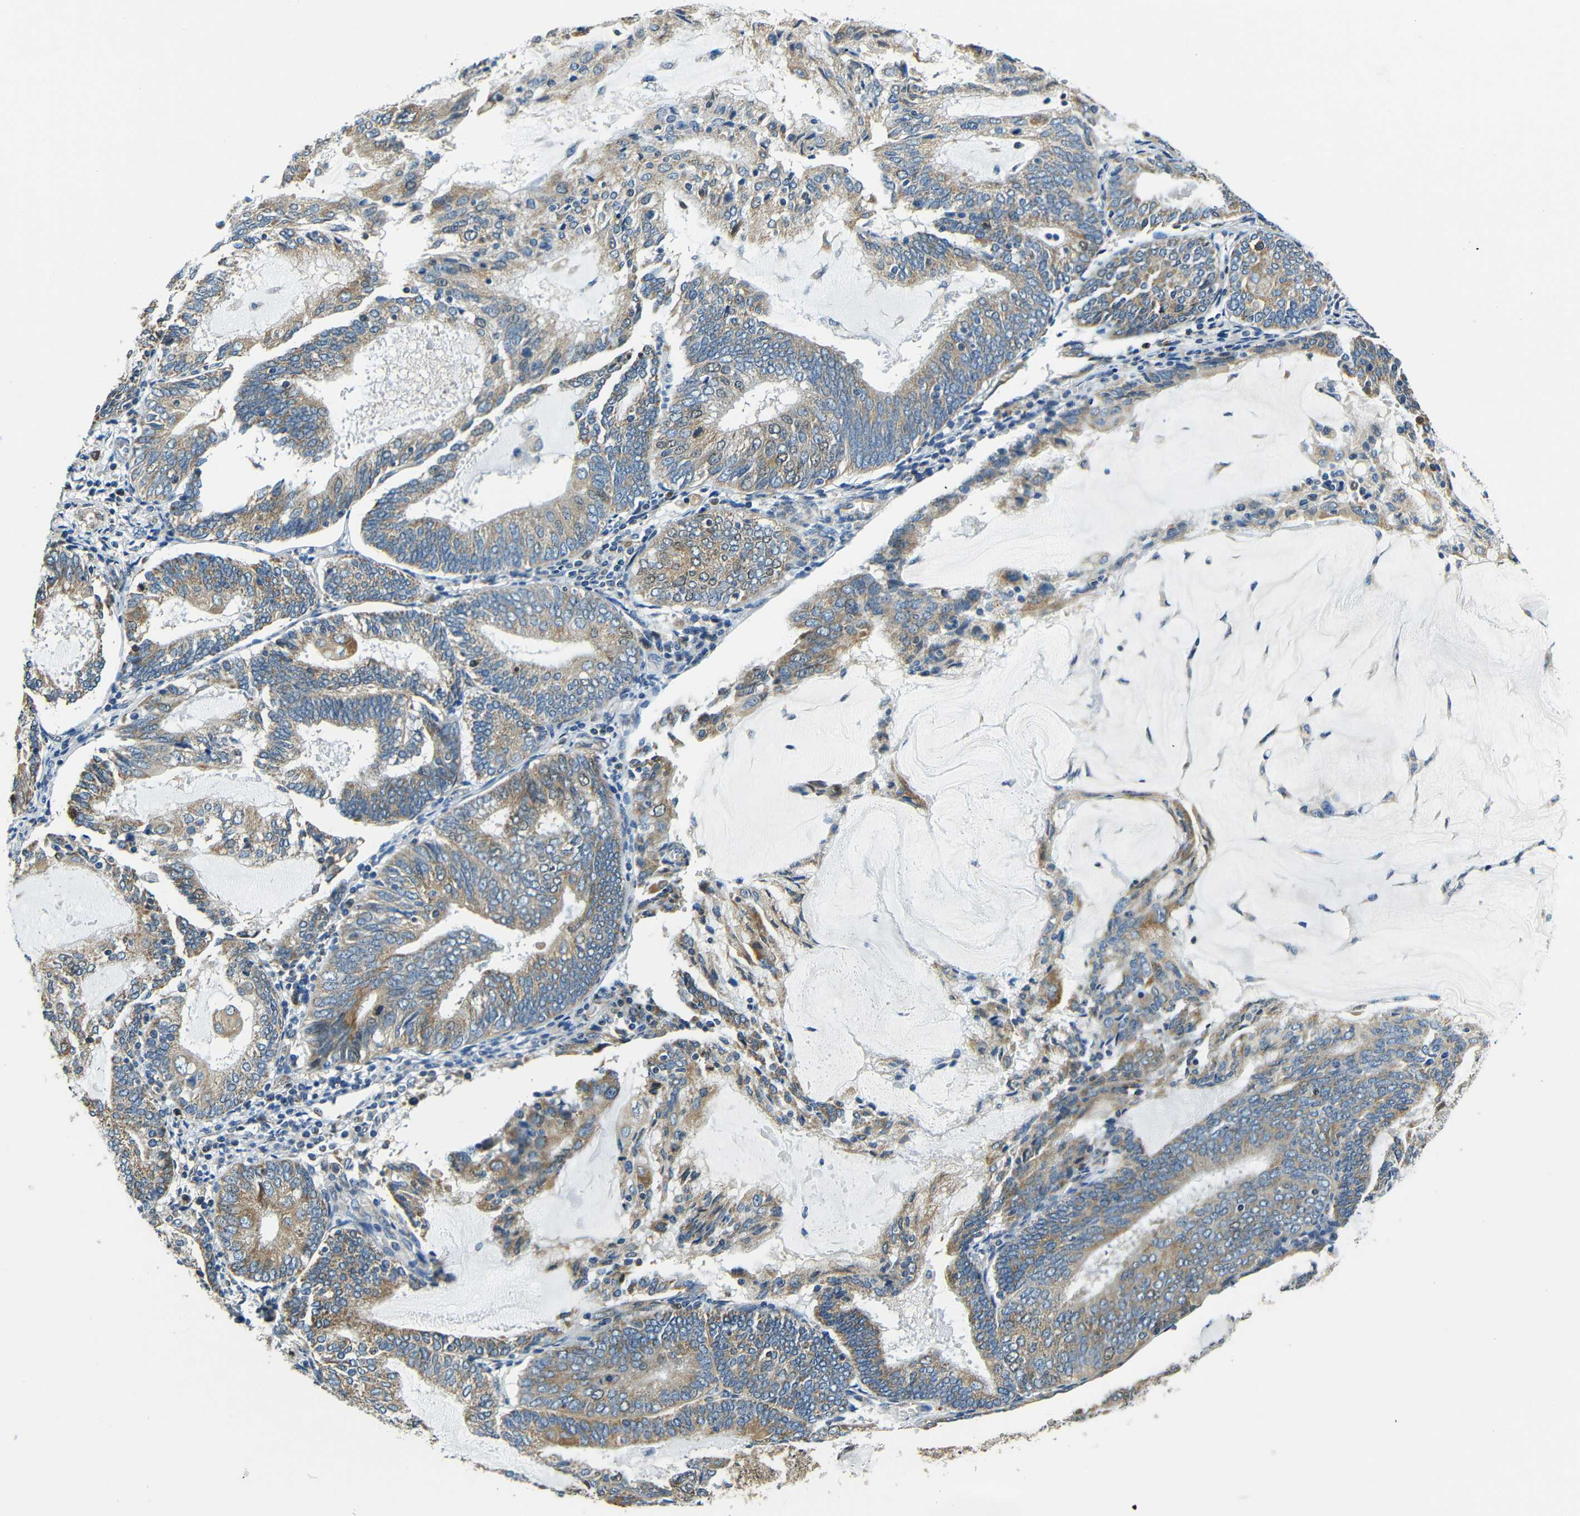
{"staining": {"intensity": "moderate", "quantity": ">75%", "location": "cytoplasmic/membranous"}, "tissue": "endometrial cancer", "cell_type": "Tumor cells", "image_type": "cancer", "snomed": [{"axis": "morphology", "description": "Adenocarcinoma, NOS"}, {"axis": "topography", "description": "Endometrium"}], "caption": "DAB immunohistochemical staining of endometrial cancer exhibits moderate cytoplasmic/membranous protein positivity in about >75% of tumor cells. The staining was performed using DAB (3,3'-diaminobenzidine), with brown indicating positive protein expression. Nuclei are stained blue with hematoxylin.", "gene": "VAPB", "patient": {"sex": "female", "age": 81}}